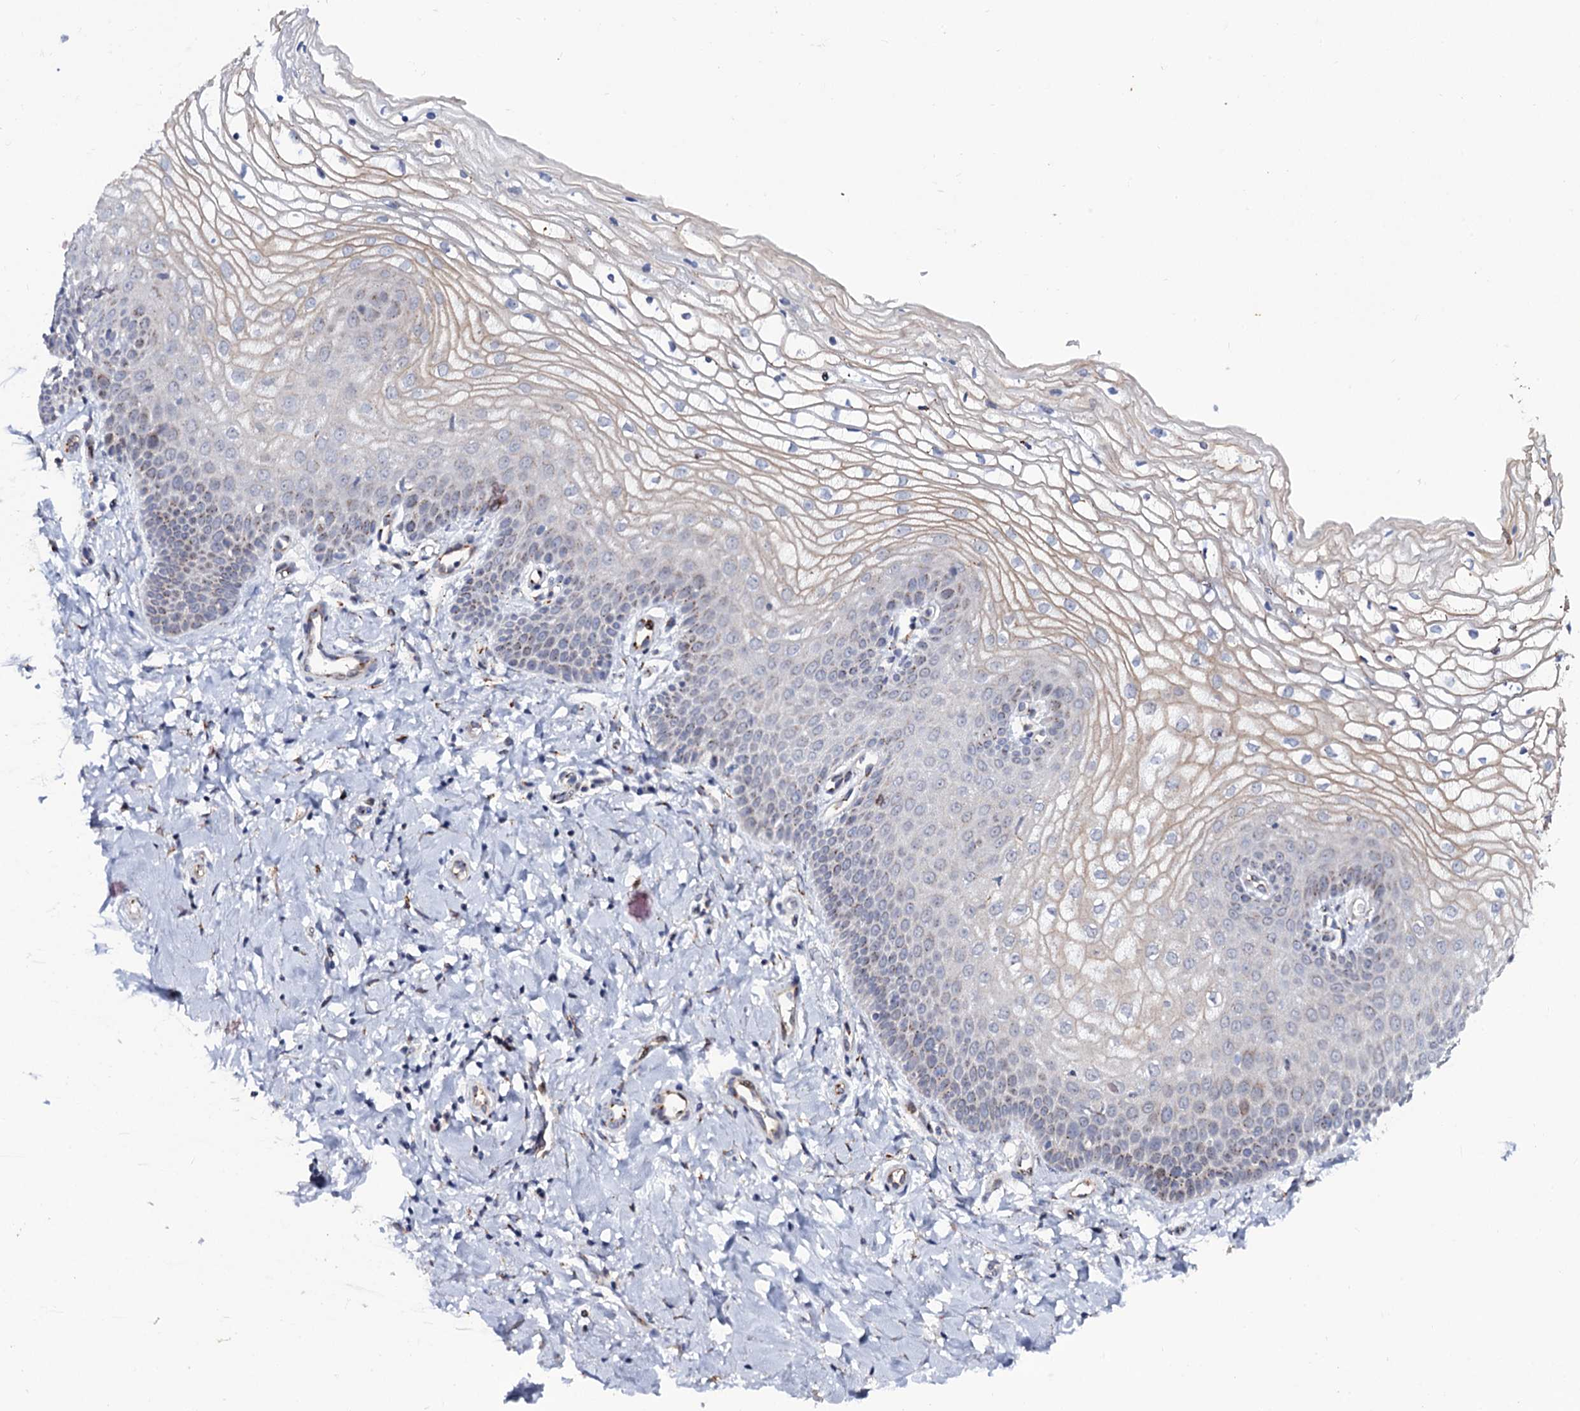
{"staining": {"intensity": "weak", "quantity": "<25%", "location": "cytoplasmic/membranous,nuclear"}, "tissue": "vagina", "cell_type": "Squamous epithelial cells", "image_type": "normal", "snomed": [{"axis": "morphology", "description": "Normal tissue, NOS"}, {"axis": "topography", "description": "Vagina"}], "caption": "The photomicrograph exhibits no staining of squamous epithelial cells in benign vagina. The staining is performed using DAB (3,3'-diaminobenzidine) brown chromogen with nuclei counter-stained in using hematoxylin.", "gene": "THAP2", "patient": {"sex": "female", "age": 68}}